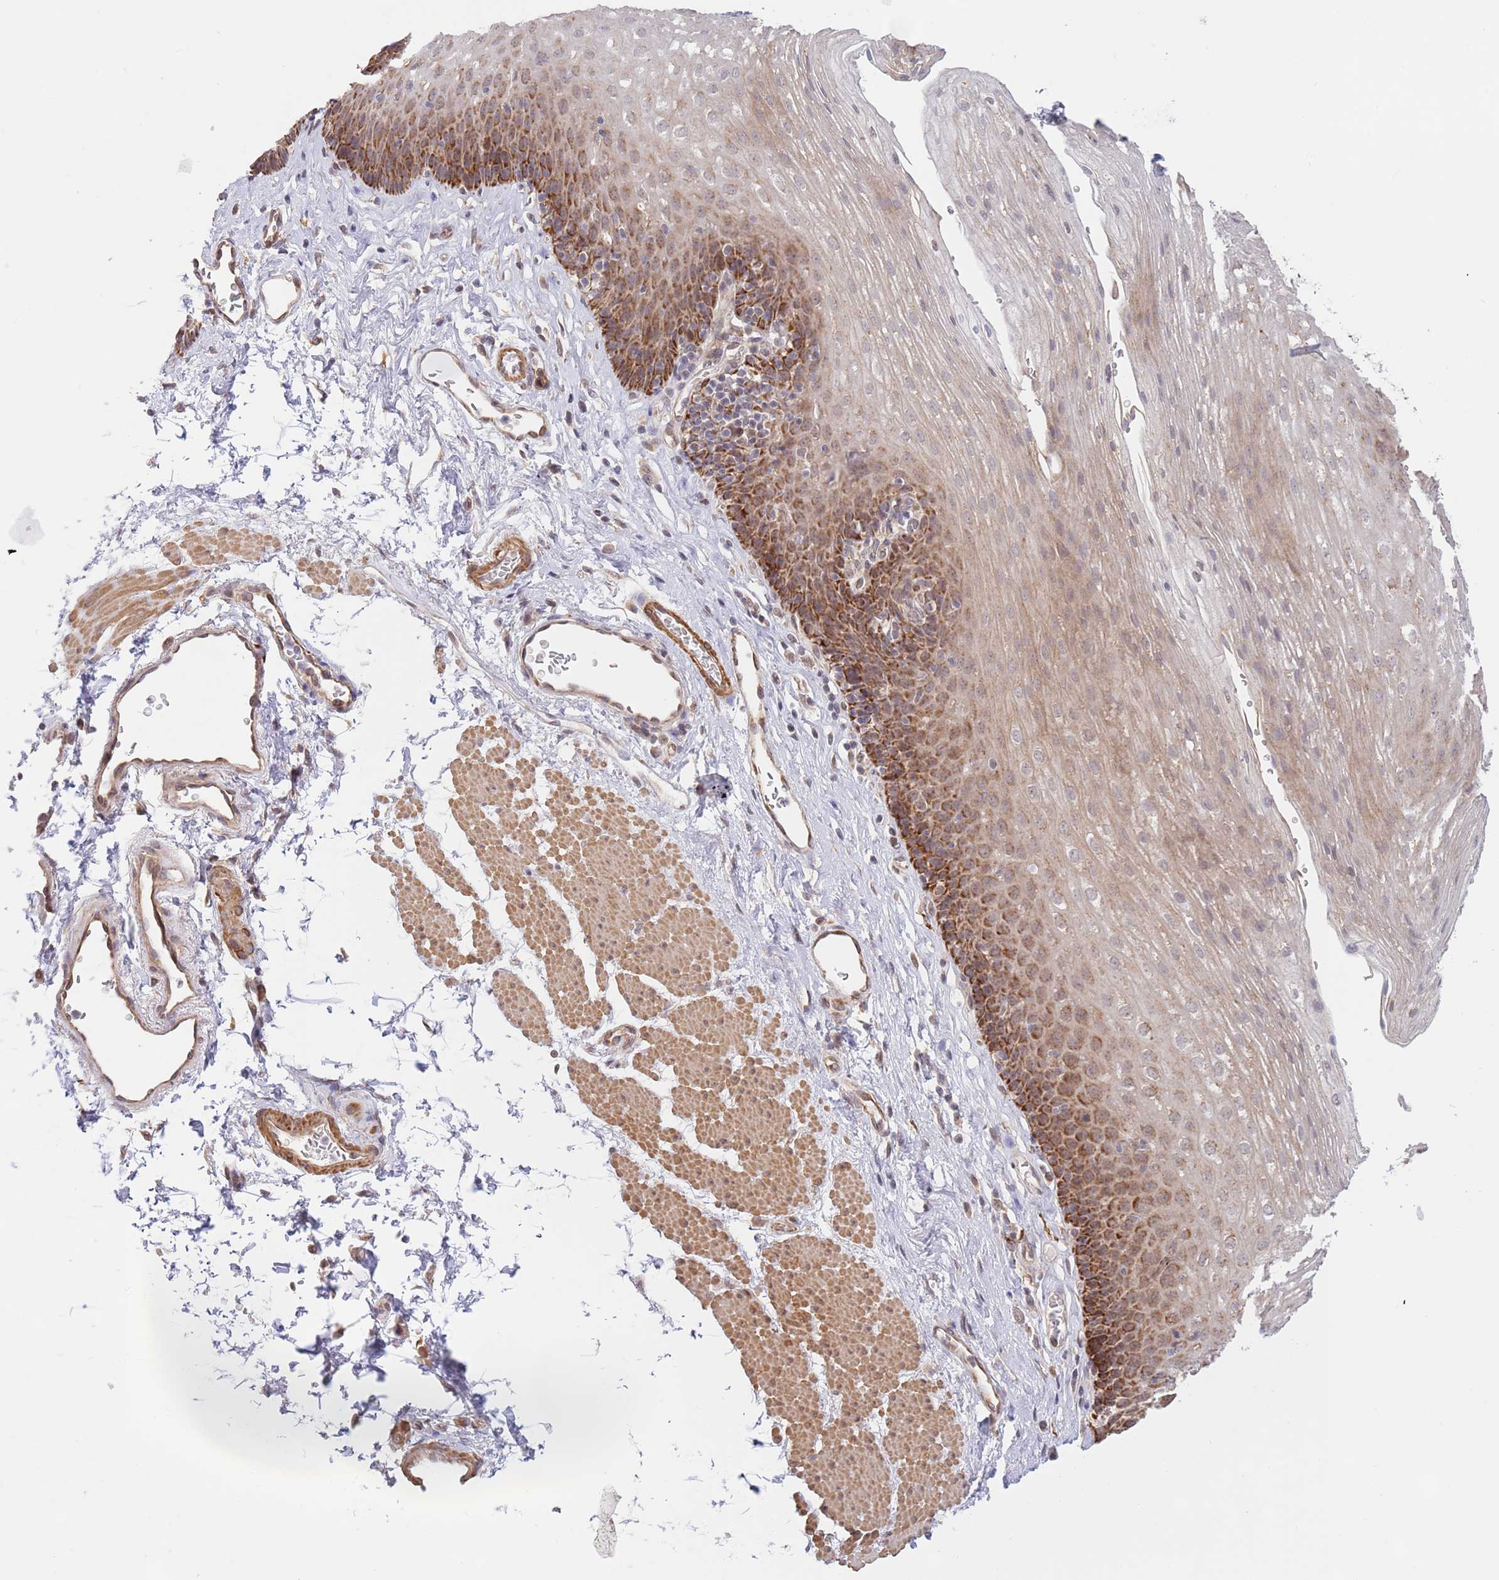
{"staining": {"intensity": "strong", "quantity": ">75%", "location": "cytoplasmic/membranous"}, "tissue": "esophagus", "cell_type": "Squamous epithelial cells", "image_type": "normal", "snomed": [{"axis": "morphology", "description": "Normal tissue, NOS"}, {"axis": "topography", "description": "Esophagus"}], "caption": "Esophagus stained with a protein marker displays strong staining in squamous epithelial cells.", "gene": "UQCC3", "patient": {"sex": "female", "age": 66}}